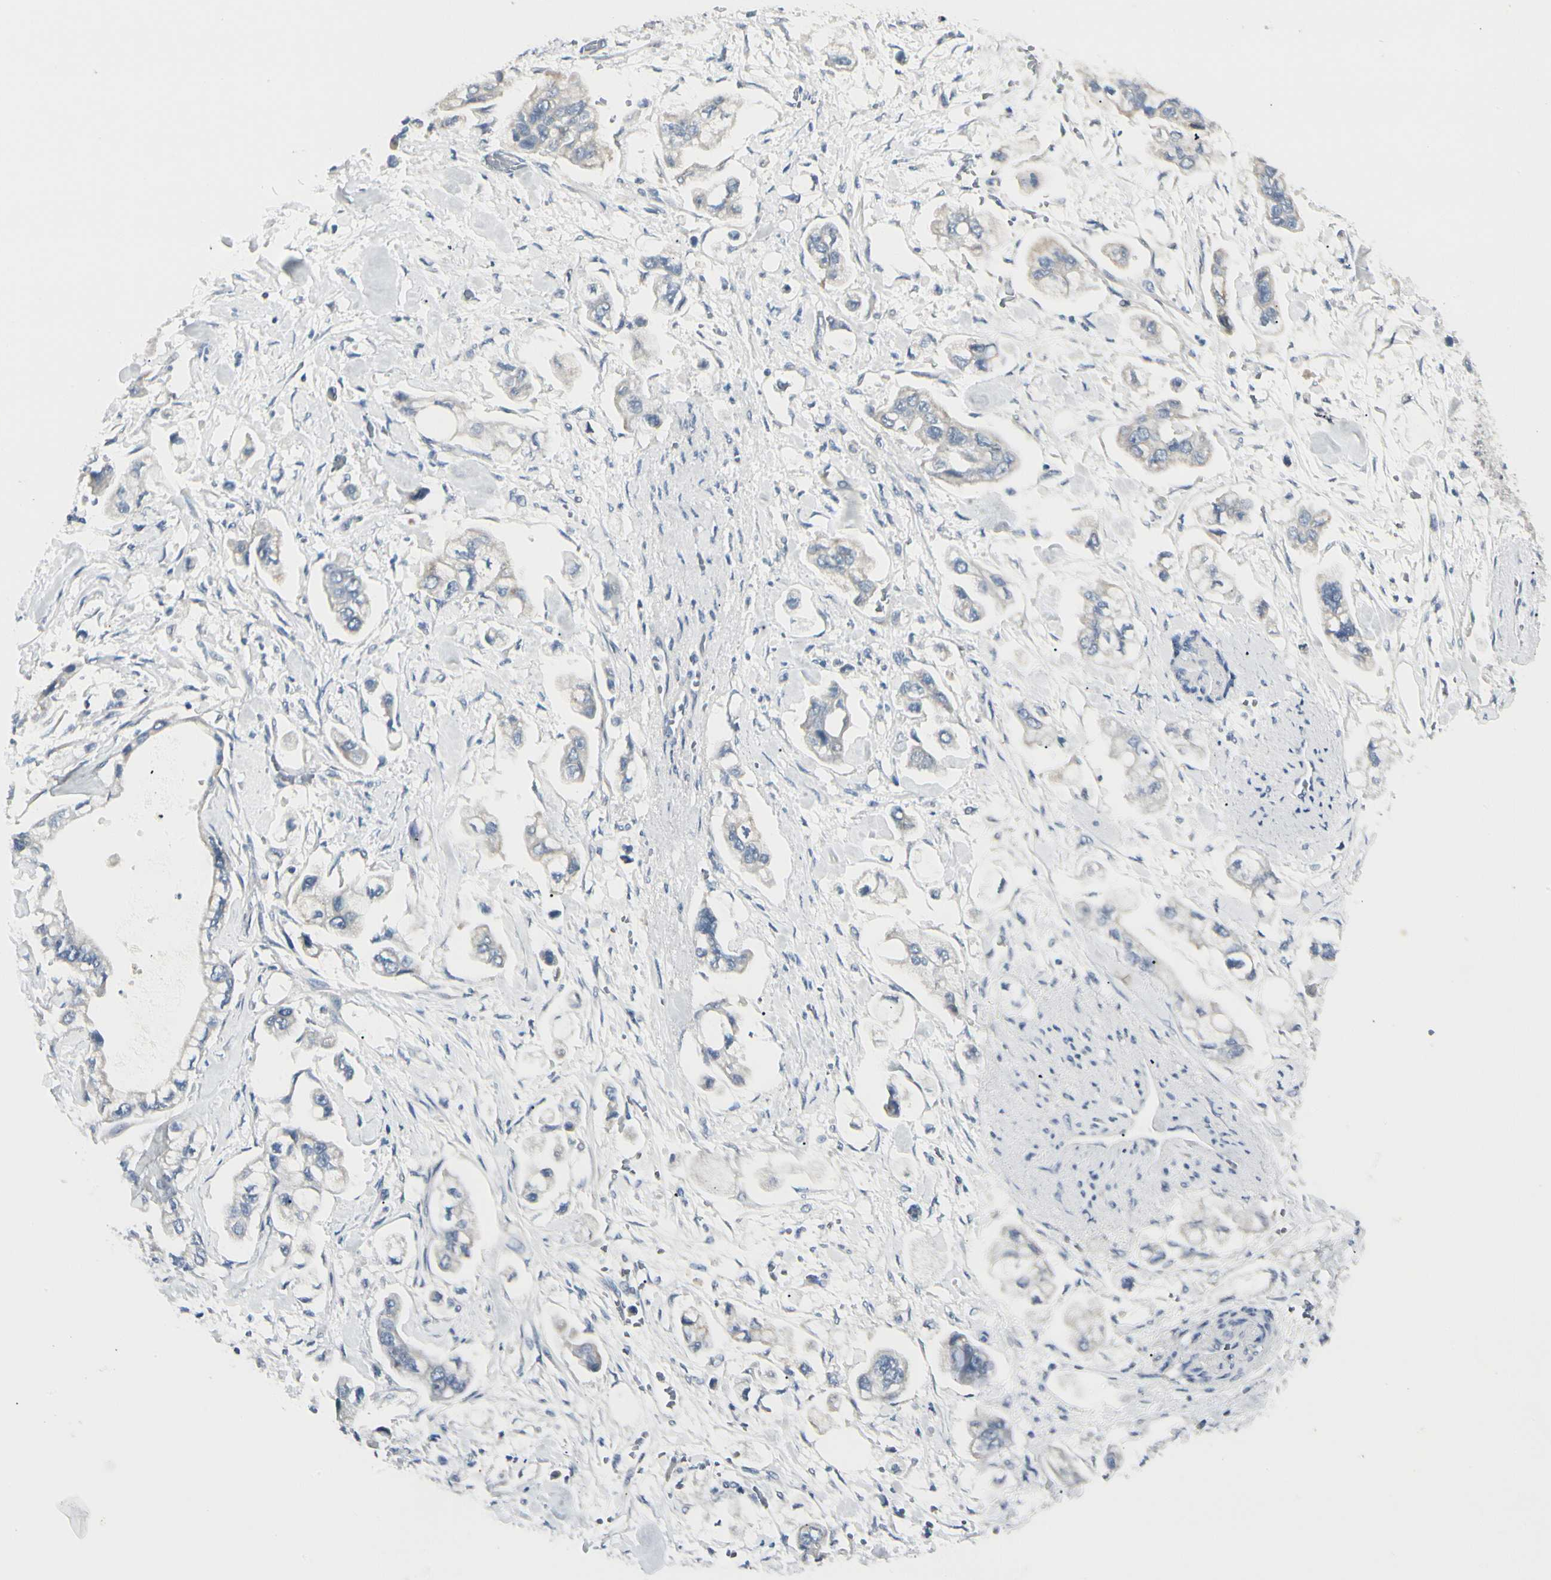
{"staining": {"intensity": "negative", "quantity": "none", "location": "none"}, "tissue": "stomach cancer", "cell_type": "Tumor cells", "image_type": "cancer", "snomed": [{"axis": "morphology", "description": "Adenocarcinoma, NOS"}, {"axis": "topography", "description": "Stomach"}], "caption": "This micrograph is of stomach adenocarcinoma stained with immunohistochemistry (IHC) to label a protein in brown with the nuclei are counter-stained blue. There is no positivity in tumor cells.", "gene": "SLC6A15", "patient": {"sex": "male", "age": 62}}